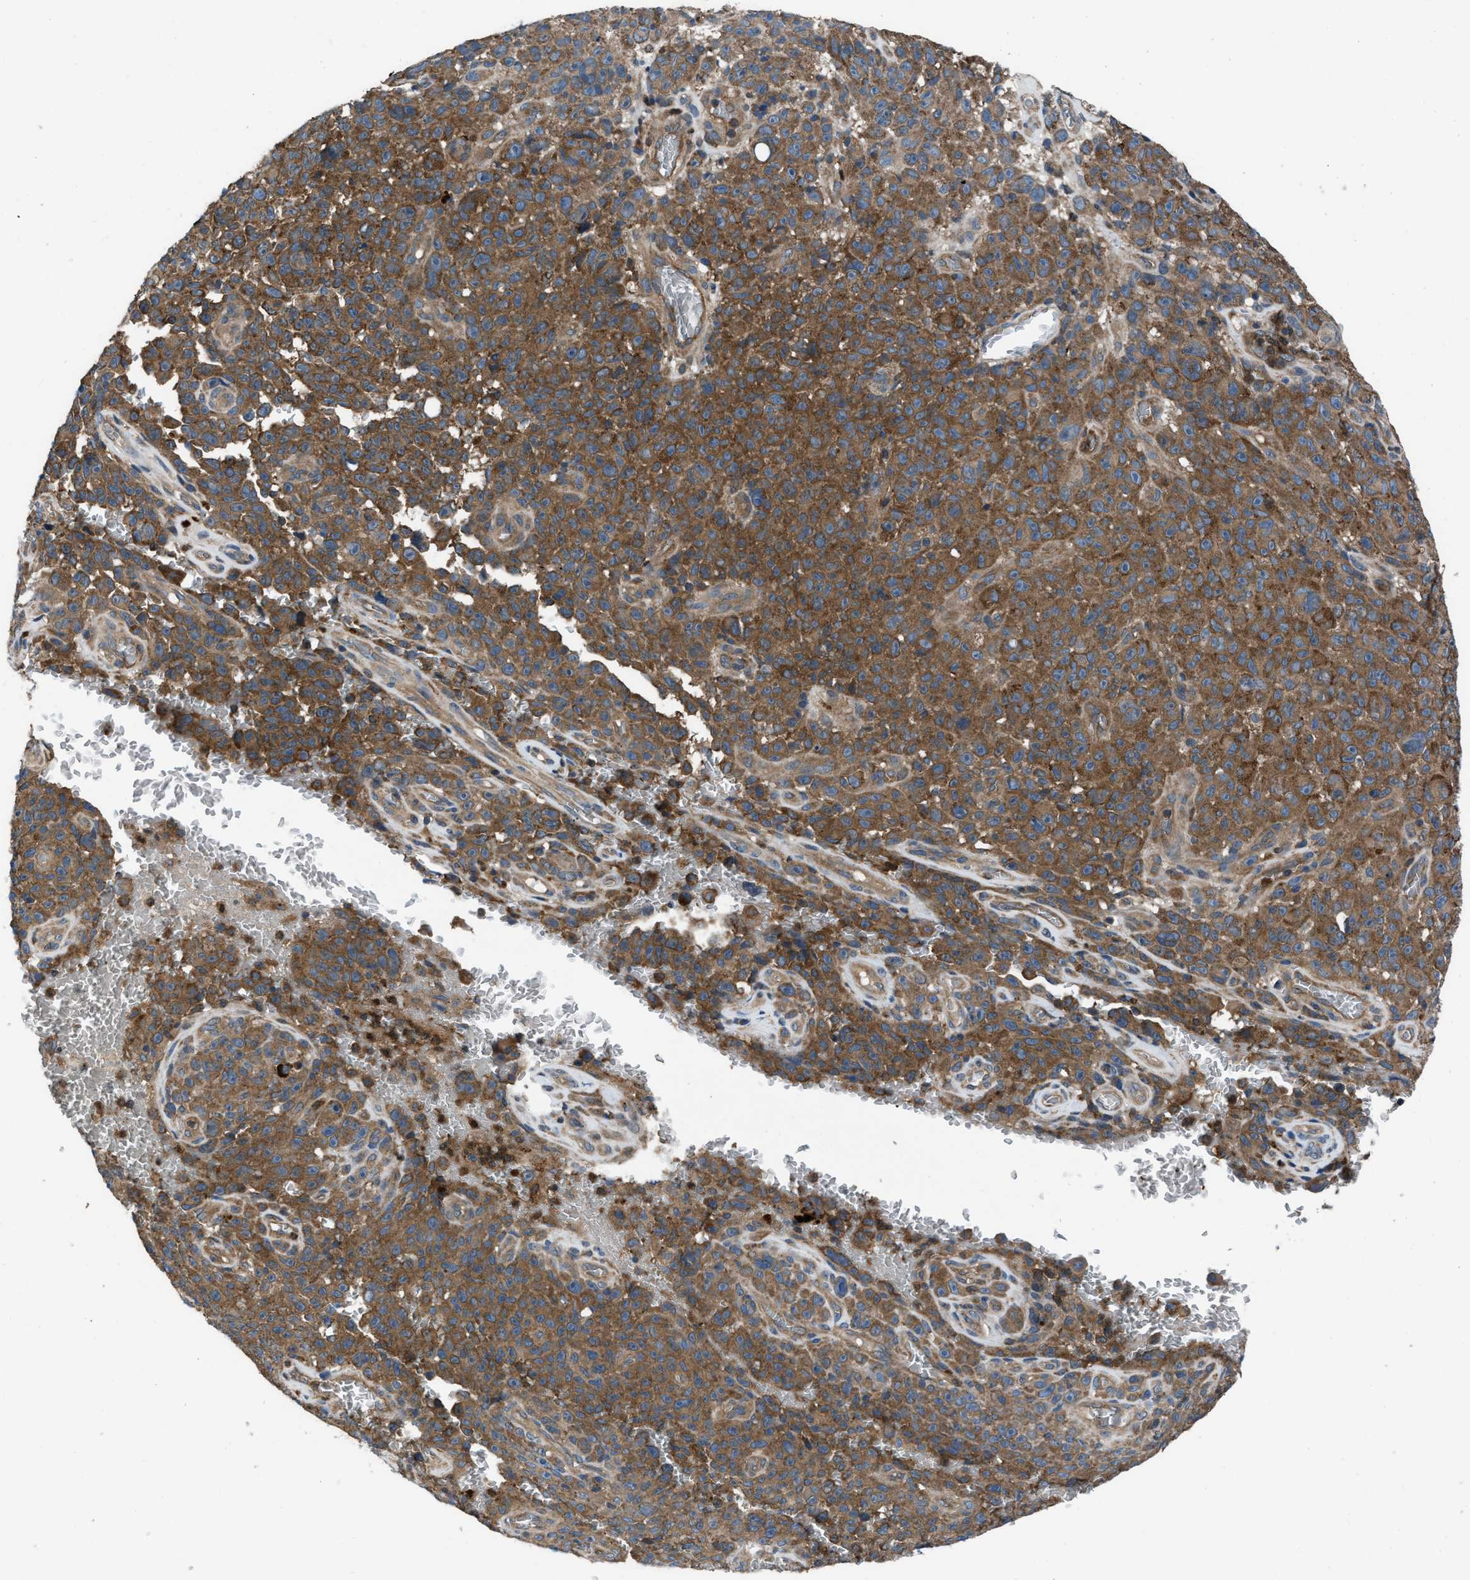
{"staining": {"intensity": "moderate", "quantity": ">75%", "location": "cytoplasmic/membranous"}, "tissue": "melanoma", "cell_type": "Tumor cells", "image_type": "cancer", "snomed": [{"axis": "morphology", "description": "Malignant melanoma, NOS"}, {"axis": "topography", "description": "Skin"}], "caption": "Immunohistochemical staining of human melanoma shows medium levels of moderate cytoplasmic/membranous expression in approximately >75% of tumor cells.", "gene": "USP25", "patient": {"sex": "female", "age": 82}}